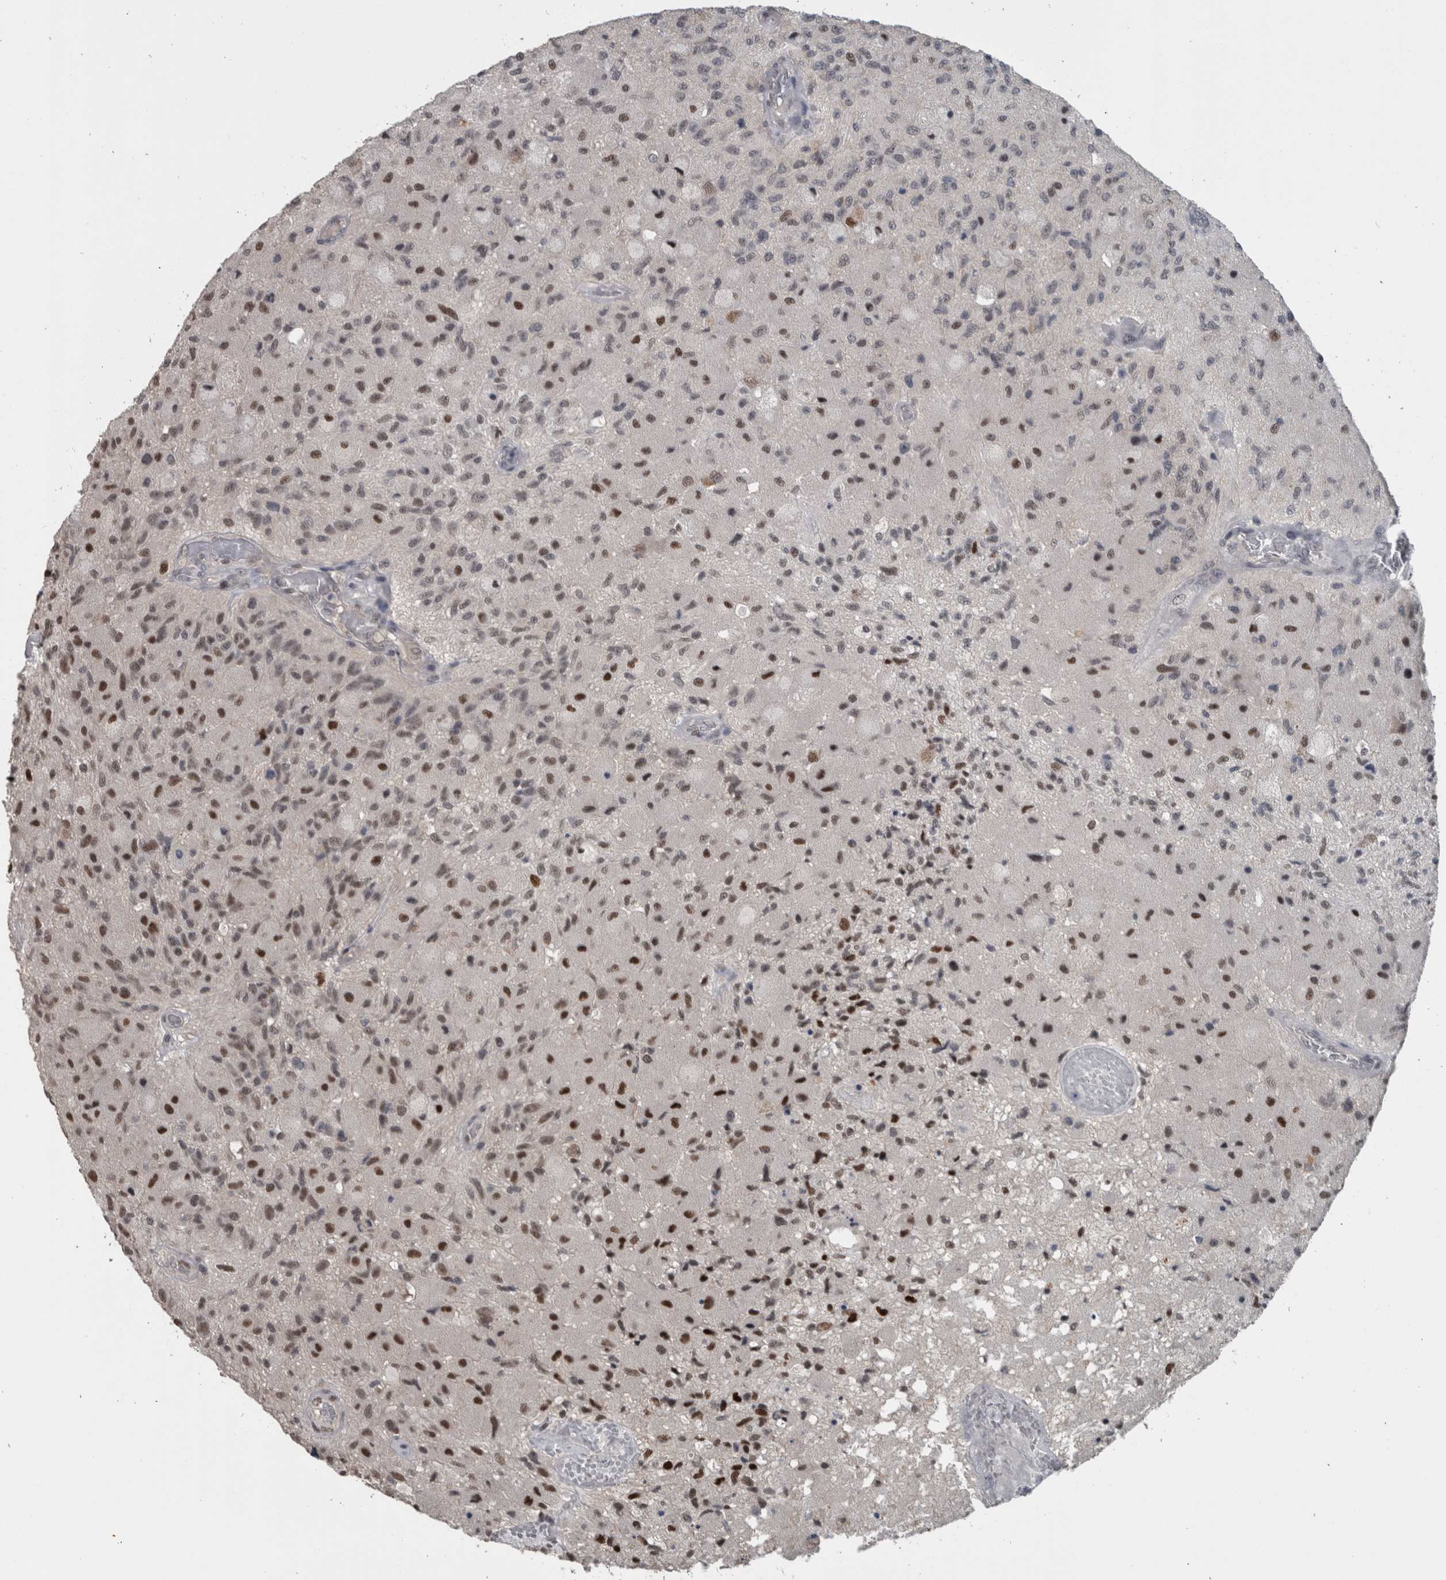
{"staining": {"intensity": "strong", "quantity": ">75%", "location": "nuclear"}, "tissue": "glioma", "cell_type": "Tumor cells", "image_type": "cancer", "snomed": [{"axis": "morphology", "description": "Normal tissue, NOS"}, {"axis": "morphology", "description": "Glioma, malignant, High grade"}, {"axis": "topography", "description": "Cerebral cortex"}], "caption": "Strong nuclear staining is appreciated in about >75% of tumor cells in high-grade glioma (malignant). Immunohistochemistry stains the protein of interest in brown and the nuclei are stained blue.", "gene": "ZBTB21", "patient": {"sex": "male", "age": 77}}